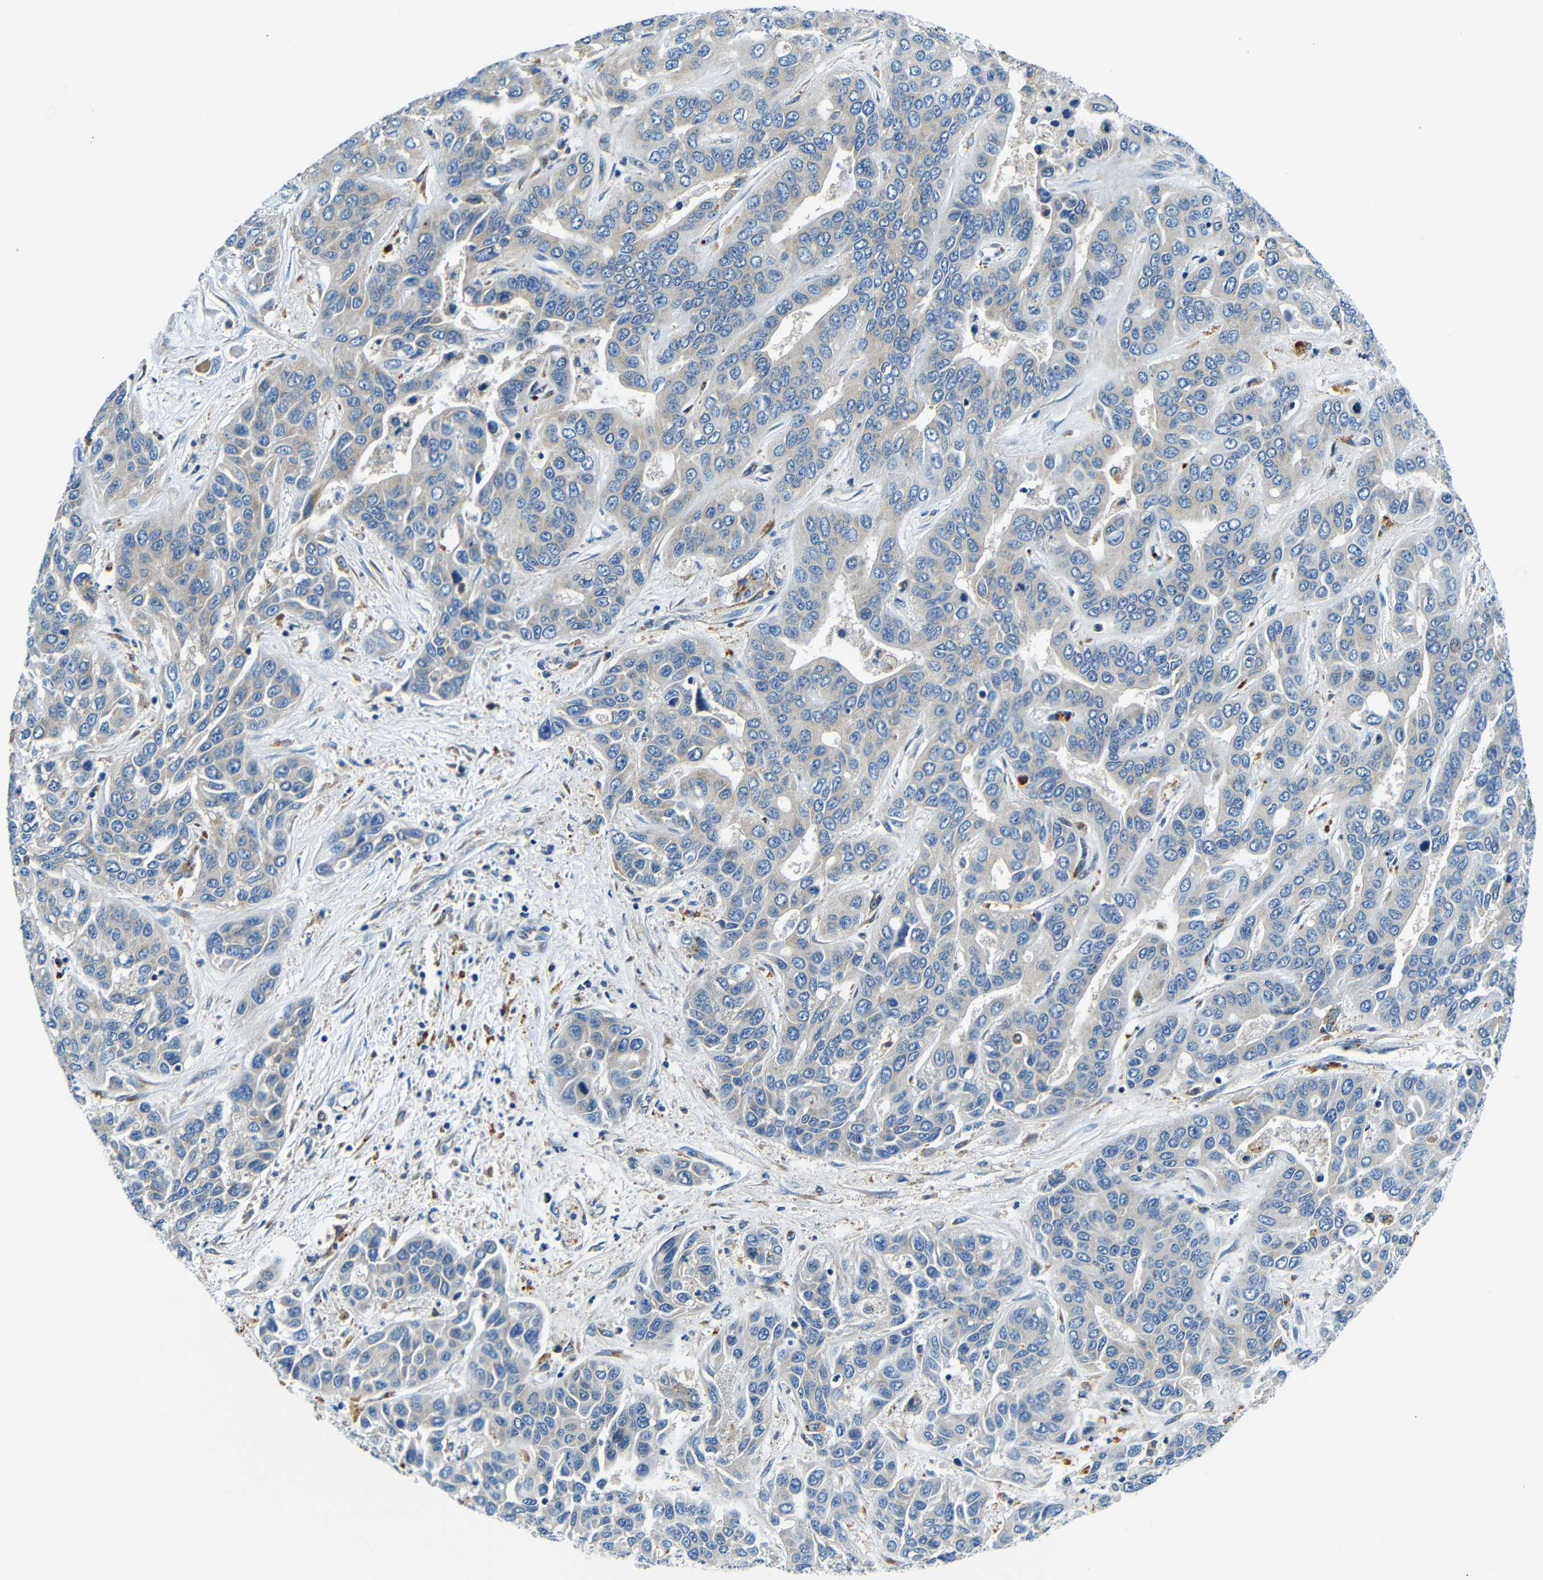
{"staining": {"intensity": "weak", "quantity": "<25%", "location": "cytoplasmic/membranous"}, "tissue": "liver cancer", "cell_type": "Tumor cells", "image_type": "cancer", "snomed": [{"axis": "morphology", "description": "Cholangiocarcinoma"}, {"axis": "topography", "description": "Liver"}], "caption": "A high-resolution histopathology image shows IHC staining of cholangiocarcinoma (liver), which displays no significant expression in tumor cells.", "gene": "USO1", "patient": {"sex": "female", "age": 52}}